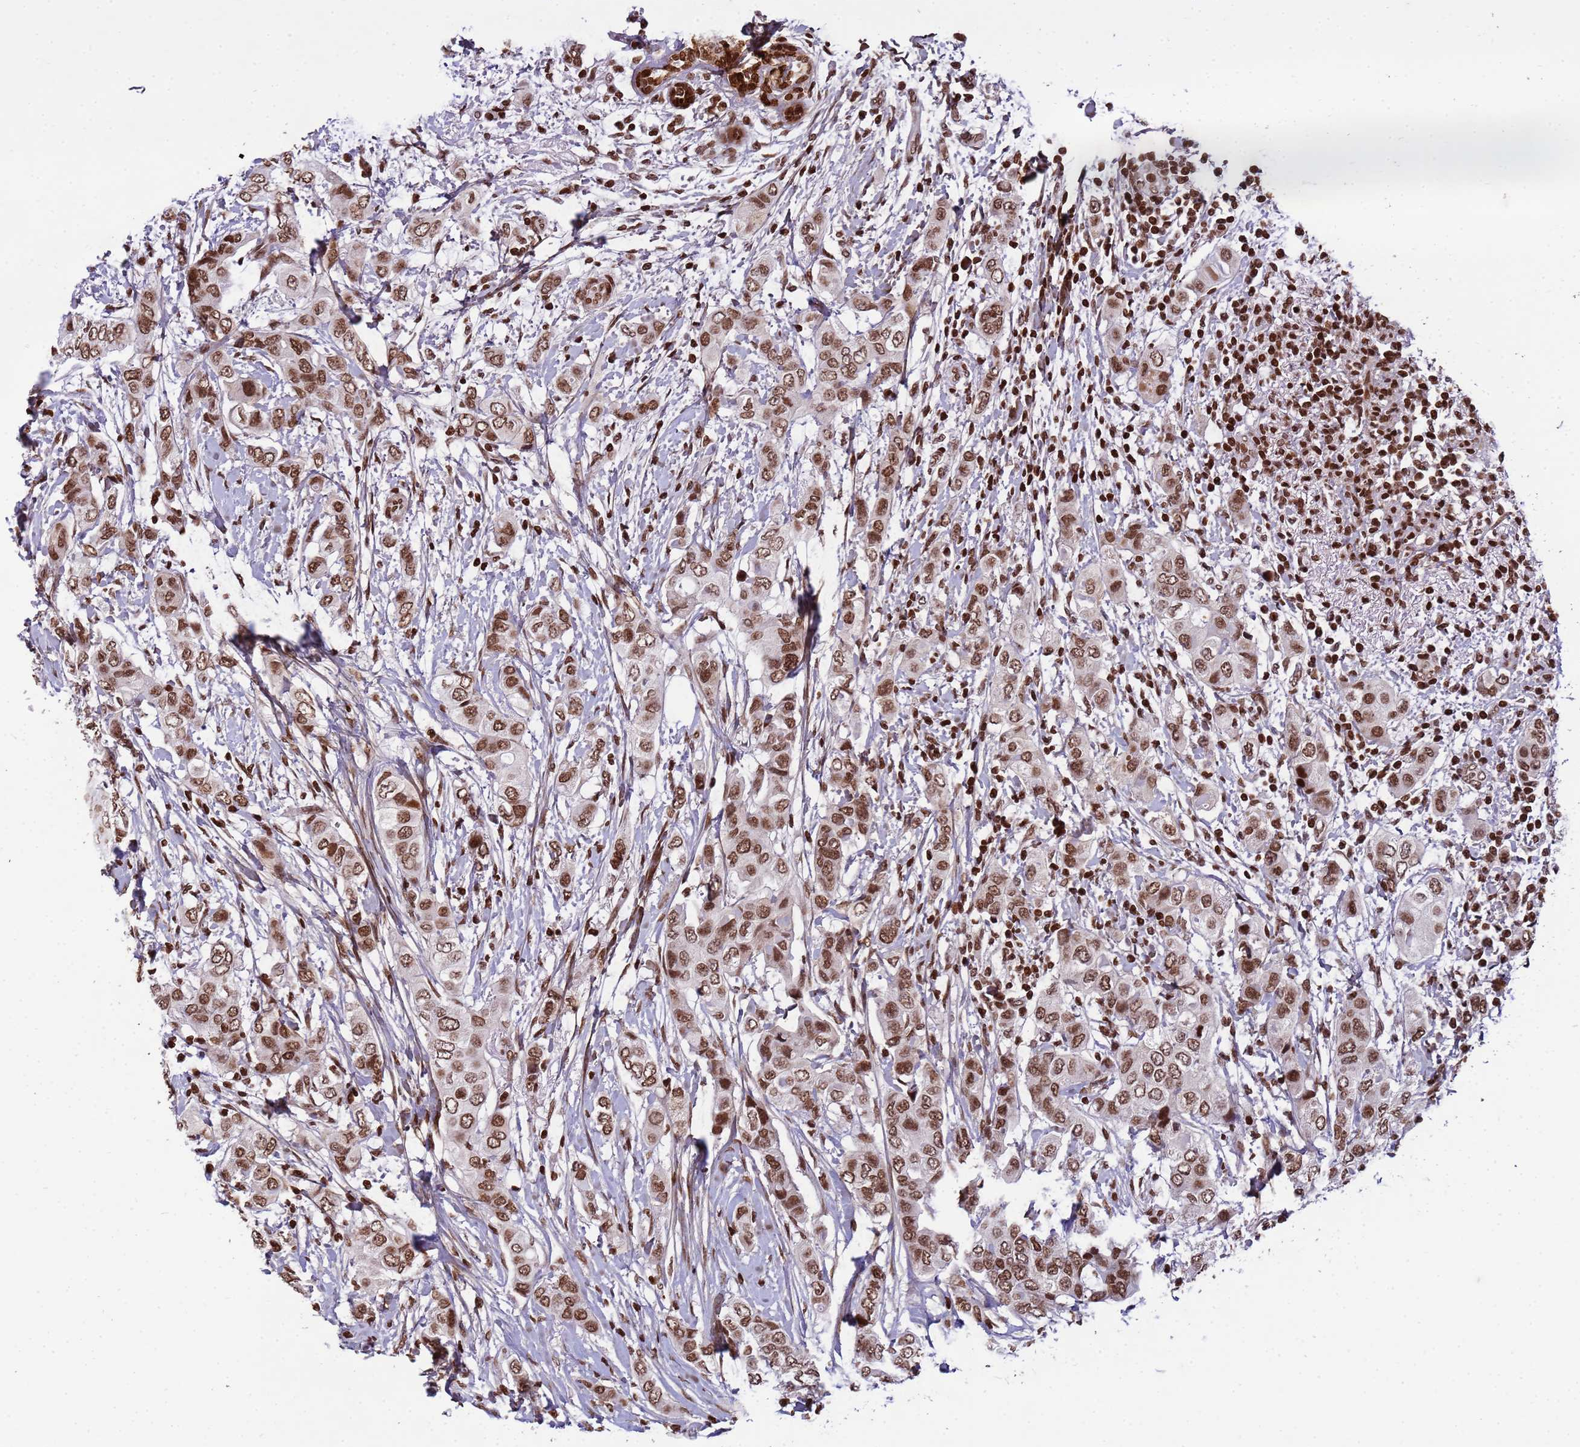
{"staining": {"intensity": "strong", "quantity": ">75%", "location": "nuclear"}, "tissue": "breast cancer", "cell_type": "Tumor cells", "image_type": "cancer", "snomed": [{"axis": "morphology", "description": "Lobular carcinoma"}, {"axis": "topography", "description": "Breast"}], "caption": "This is a histology image of IHC staining of breast cancer (lobular carcinoma), which shows strong expression in the nuclear of tumor cells.", "gene": "H3-3B", "patient": {"sex": "female", "age": 51}}